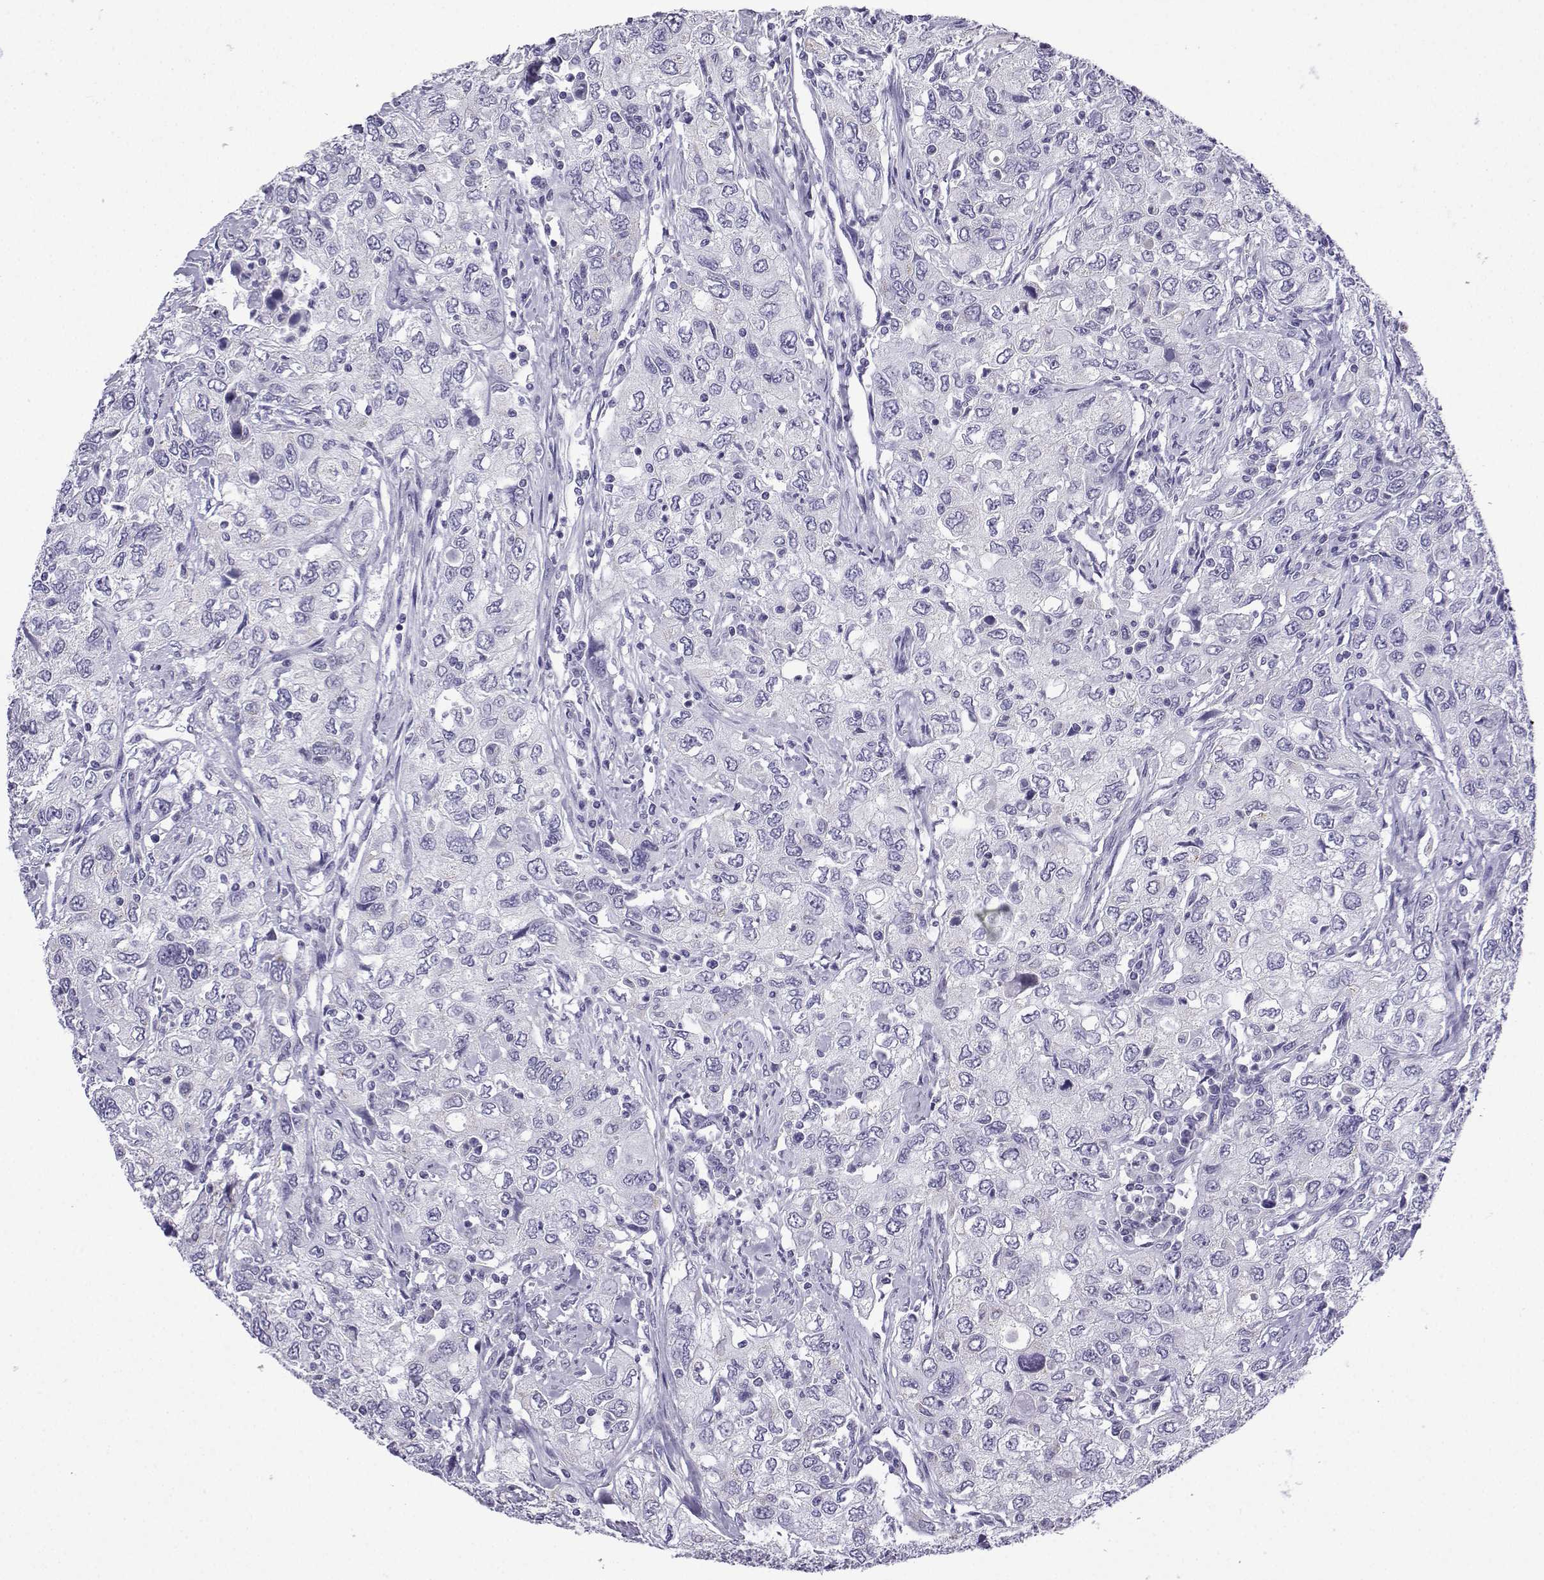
{"staining": {"intensity": "negative", "quantity": "none", "location": "none"}, "tissue": "urothelial cancer", "cell_type": "Tumor cells", "image_type": "cancer", "snomed": [{"axis": "morphology", "description": "Urothelial carcinoma, High grade"}, {"axis": "topography", "description": "Urinary bladder"}], "caption": "This is an immunohistochemistry photomicrograph of urothelial cancer. There is no positivity in tumor cells.", "gene": "ACRBP", "patient": {"sex": "male", "age": 76}}